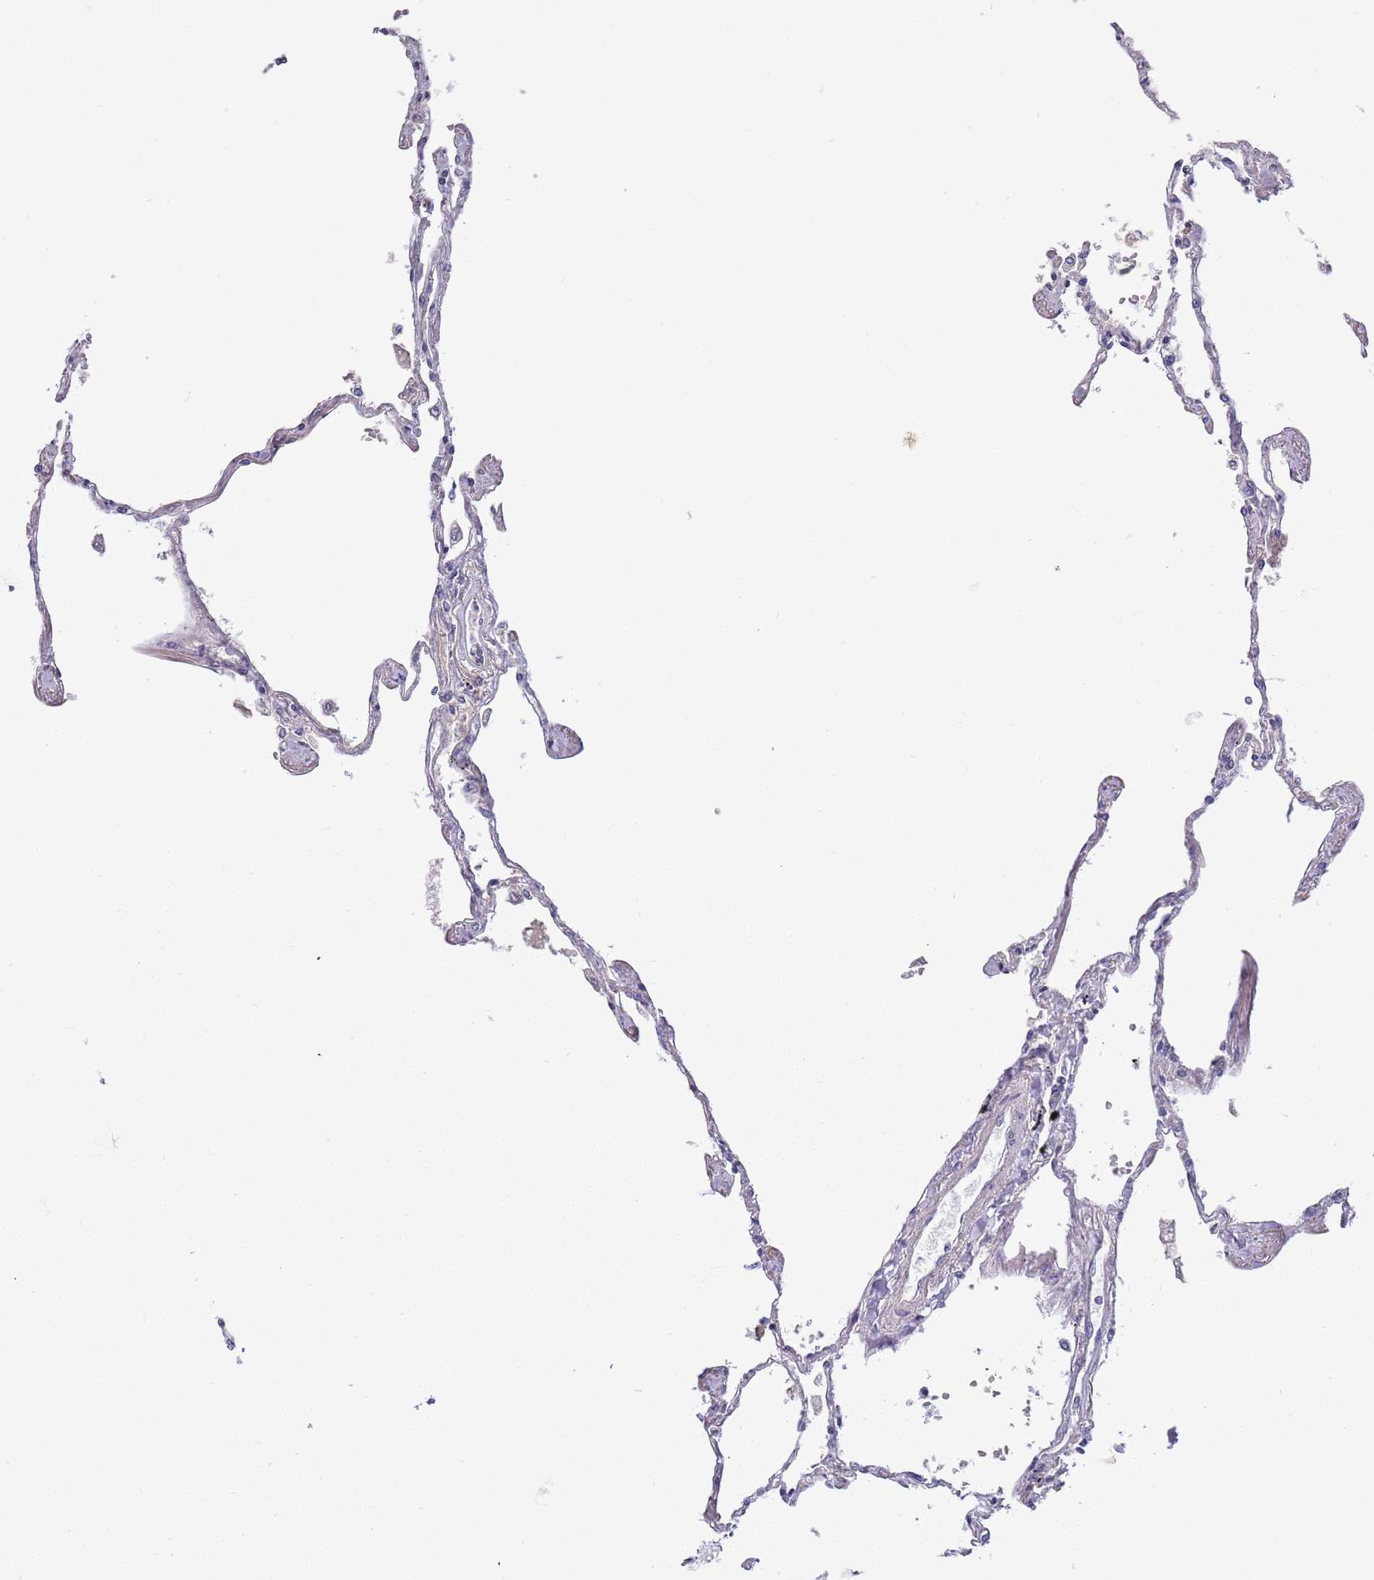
{"staining": {"intensity": "weak", "quantity": "<25%", "location": "nuclear"}, "tissue": "lung", "cell_type": "Alveolar cells", "image_type": "normal", "snomed": [{"axis": "morphology", "description": "Normal tissue, NOS"}, {"axis": "topography", "description": "Lung"}], "caption": "Immunohistochemistry micrograph of unremarkable human lung stained for a protein (brown), which displays no expression in alveolar cells. (Brightfield microscopy of DAB (3,3'-diaminobenzidine) IHC at high magnification).", "gene": "NLRP6", "patient": {"sex": "female", "age": 67}}